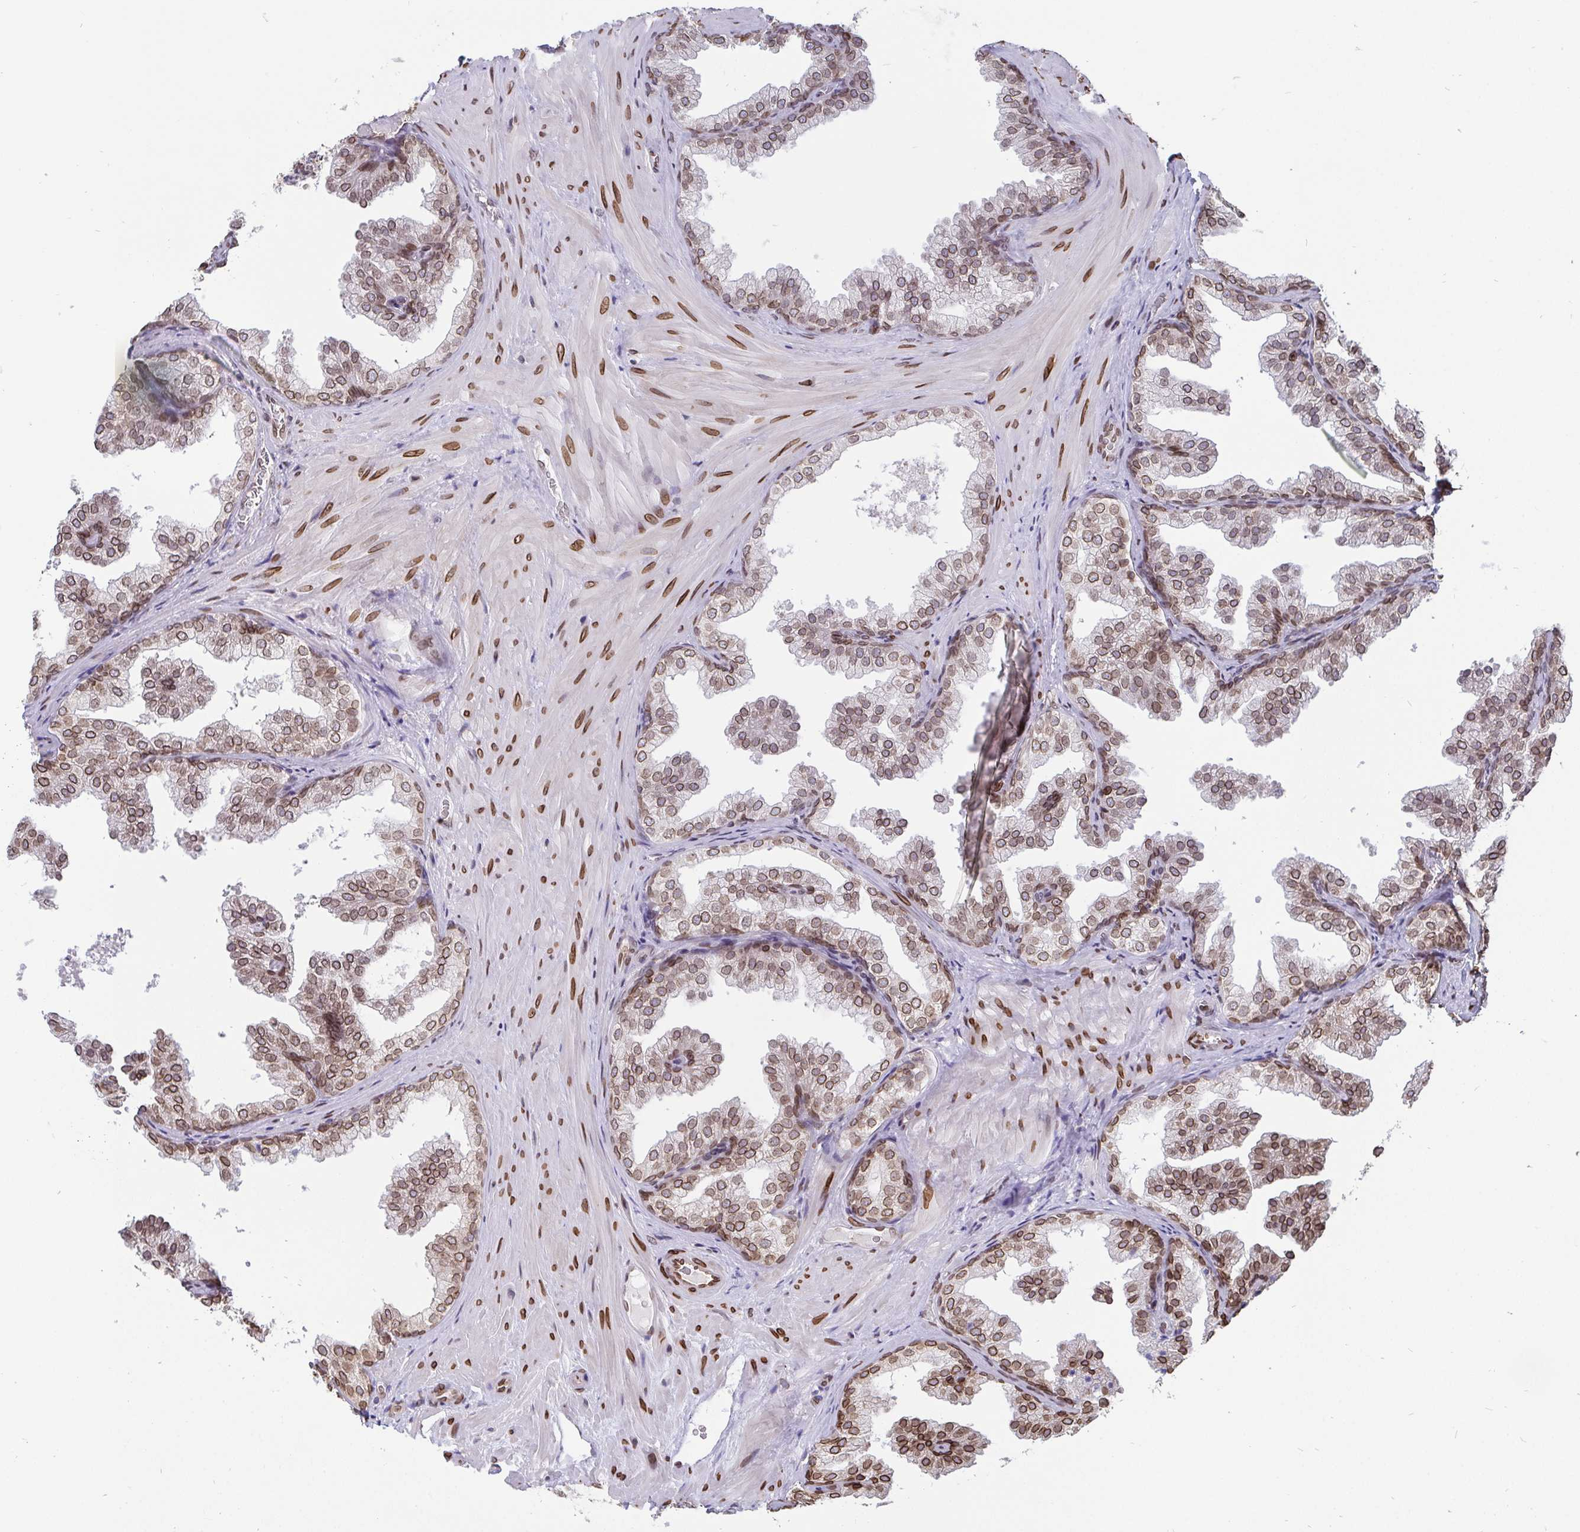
{"staining": {"intensity": "moderate", "quantity": ">75%", "location": "cytoplasmic/membranous,nuclear"}, "tissue": "prostate", "cell_type": "Glandular cells", "image_type": "normal", "snomed": [{"axis": "morphology", "description": "Normal tissue, NOS"}, {"axis": "topography", "description": "Prostate"}], "caption": "A brown stain highlights moderate cytoplasmic/membranous,nuclear positivity of a protein in glandular cells of benign human prostate.", "gene": "EMD", "patient": {"sex": "male", "age": 37}}